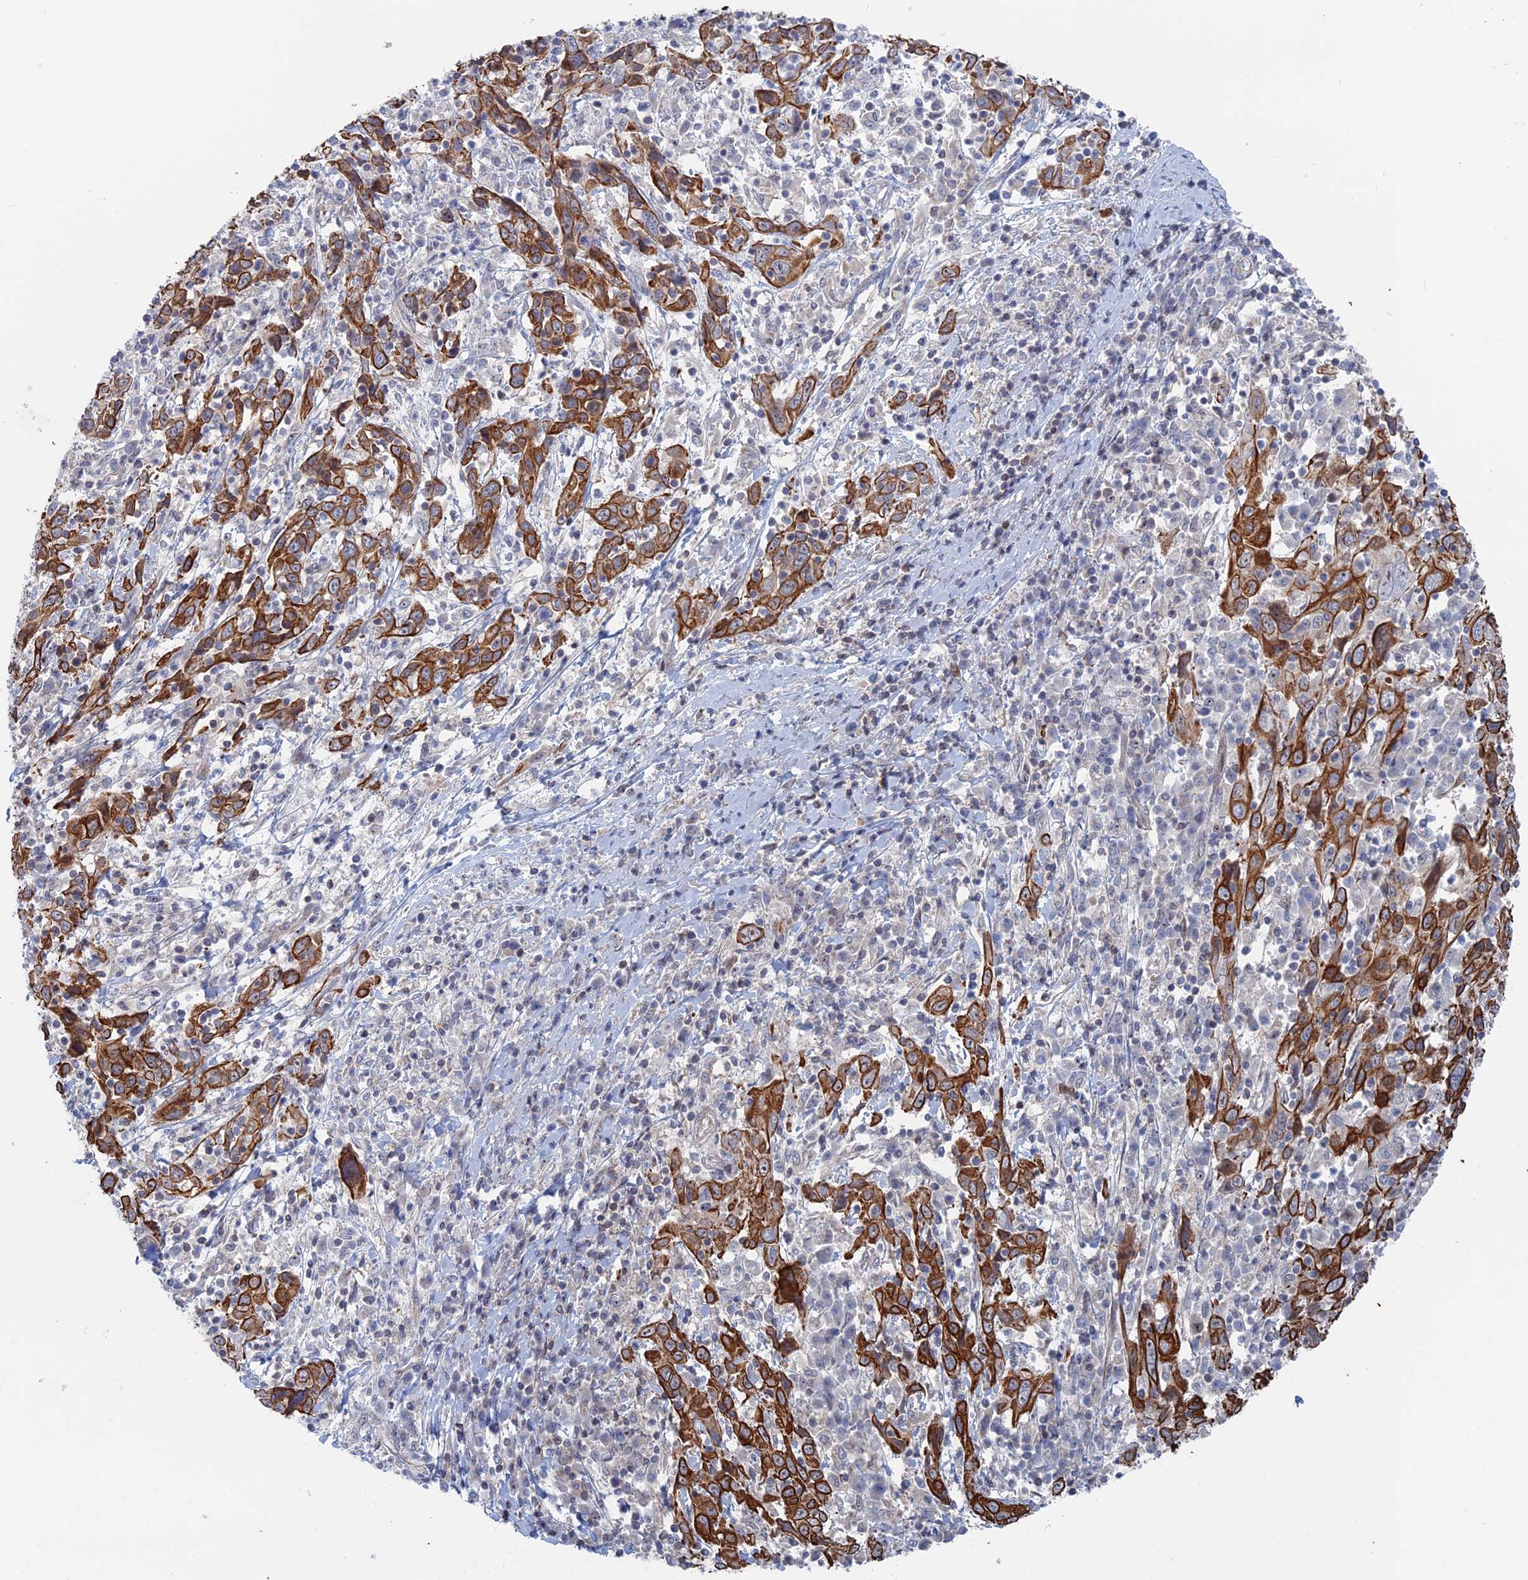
{"staining": {"intensity": "strong", "quantity": ">75%", "location": "cytoplasmic/membranous"}, "tissue": "cervical cancer", "cell_type": "Tumor cells", "image_type": "cancer", "snomed": [{"axis": "morphology", "description": "Squamous cell carcinoma, NOS"}, {"axis": "topography", "description": "Cervix"}], "caption": "DAB (3,3'-diaminobenzidine) immunohistochemical staining of squamous cell carcinoma (cervical) reveals strong cytoplasmic/membranous protein staining in approximately >75% of tumor cells.", "gene": "IL7", "patient": {"sex": "female", "age": 46}}